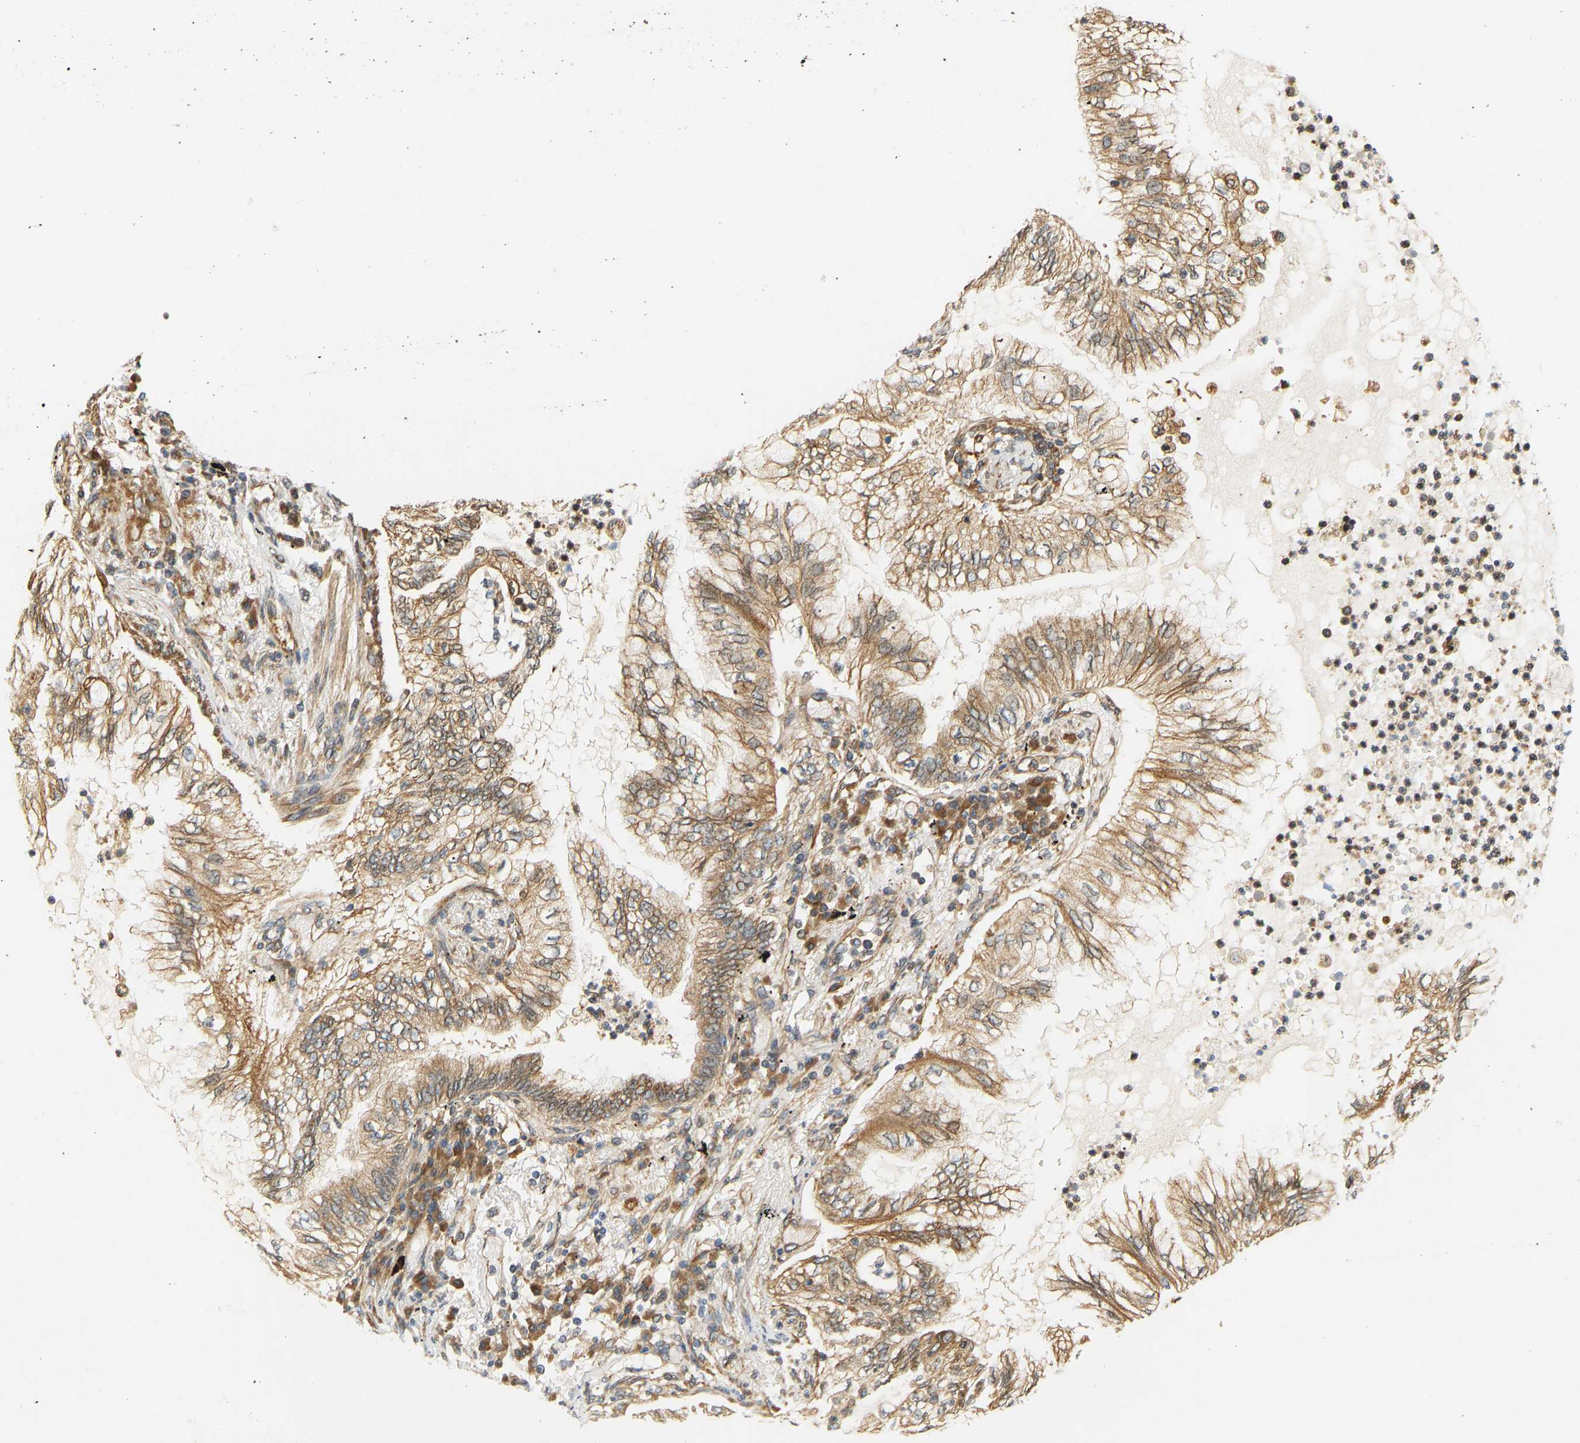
{"staining": {"intensity": "moderate", "quantity": ">75%", "location": "cytoplasmic/membranous"}, "tissue": "lung cancer", "cell_type": "Tumor cells", "image_type": "cancer", "snomed": [{"axis": "morphology", "description": "Normal tissue, NOS"}, {"axis": "morphology", "description": "Adenocarcinoma, NOS"}, {"axis": "topography", "description": "Bronchus"}, {"axis": "topography", "description": "Lung"}], "caption": "Immunohistochemical staining of human lung cancer shows moderate cytoplasmic/membranous protein staining in about >75% of tumor cells.", "gene": "CEP57", "patient": {"sex": "female", "age": 70}}